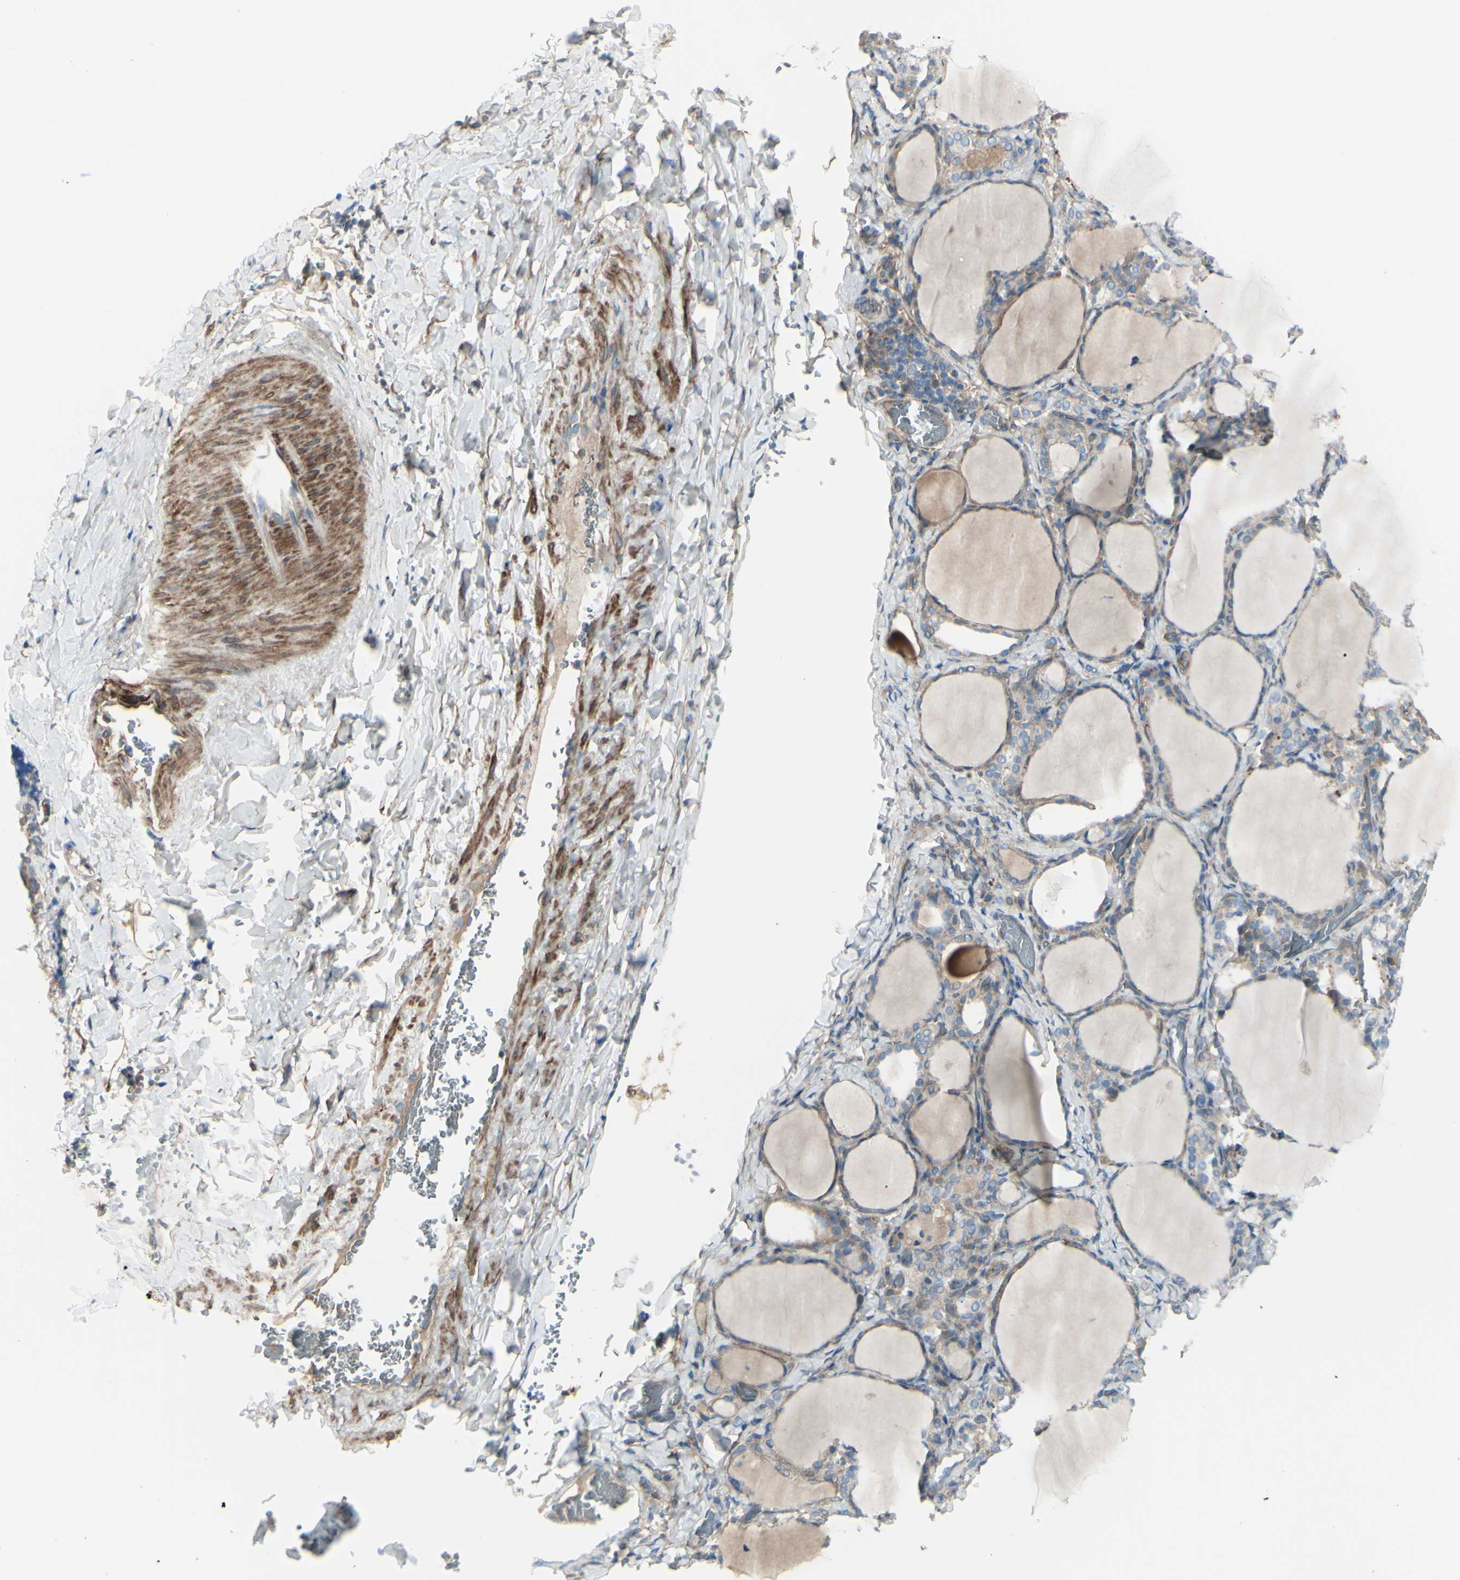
{"staining": {"intensity": "weak", "quantity": ">75%", "location": "cytoplasmic/membranous"}, "tissue": "thyroid gland", "cell_type": "Glandular cells", "image_type": "normal", "snomed": [{"axis": "morphology", "description": "Normal tissue, NOS"}, {"axis": "morphology", "description": "Papillary adenocarcinoma, NOS"}, {"axis": "topography", "description": "Thyroid gland"}], "caption": "This photomicrograph shows immunohistochemistry staining of benign human thyroid gland, with low weak cytoplasmic/membranous staining in about >75% of glandular cells.", "gene": "PCDHGA10", "patient": {"sex": "female", "age": 30}}